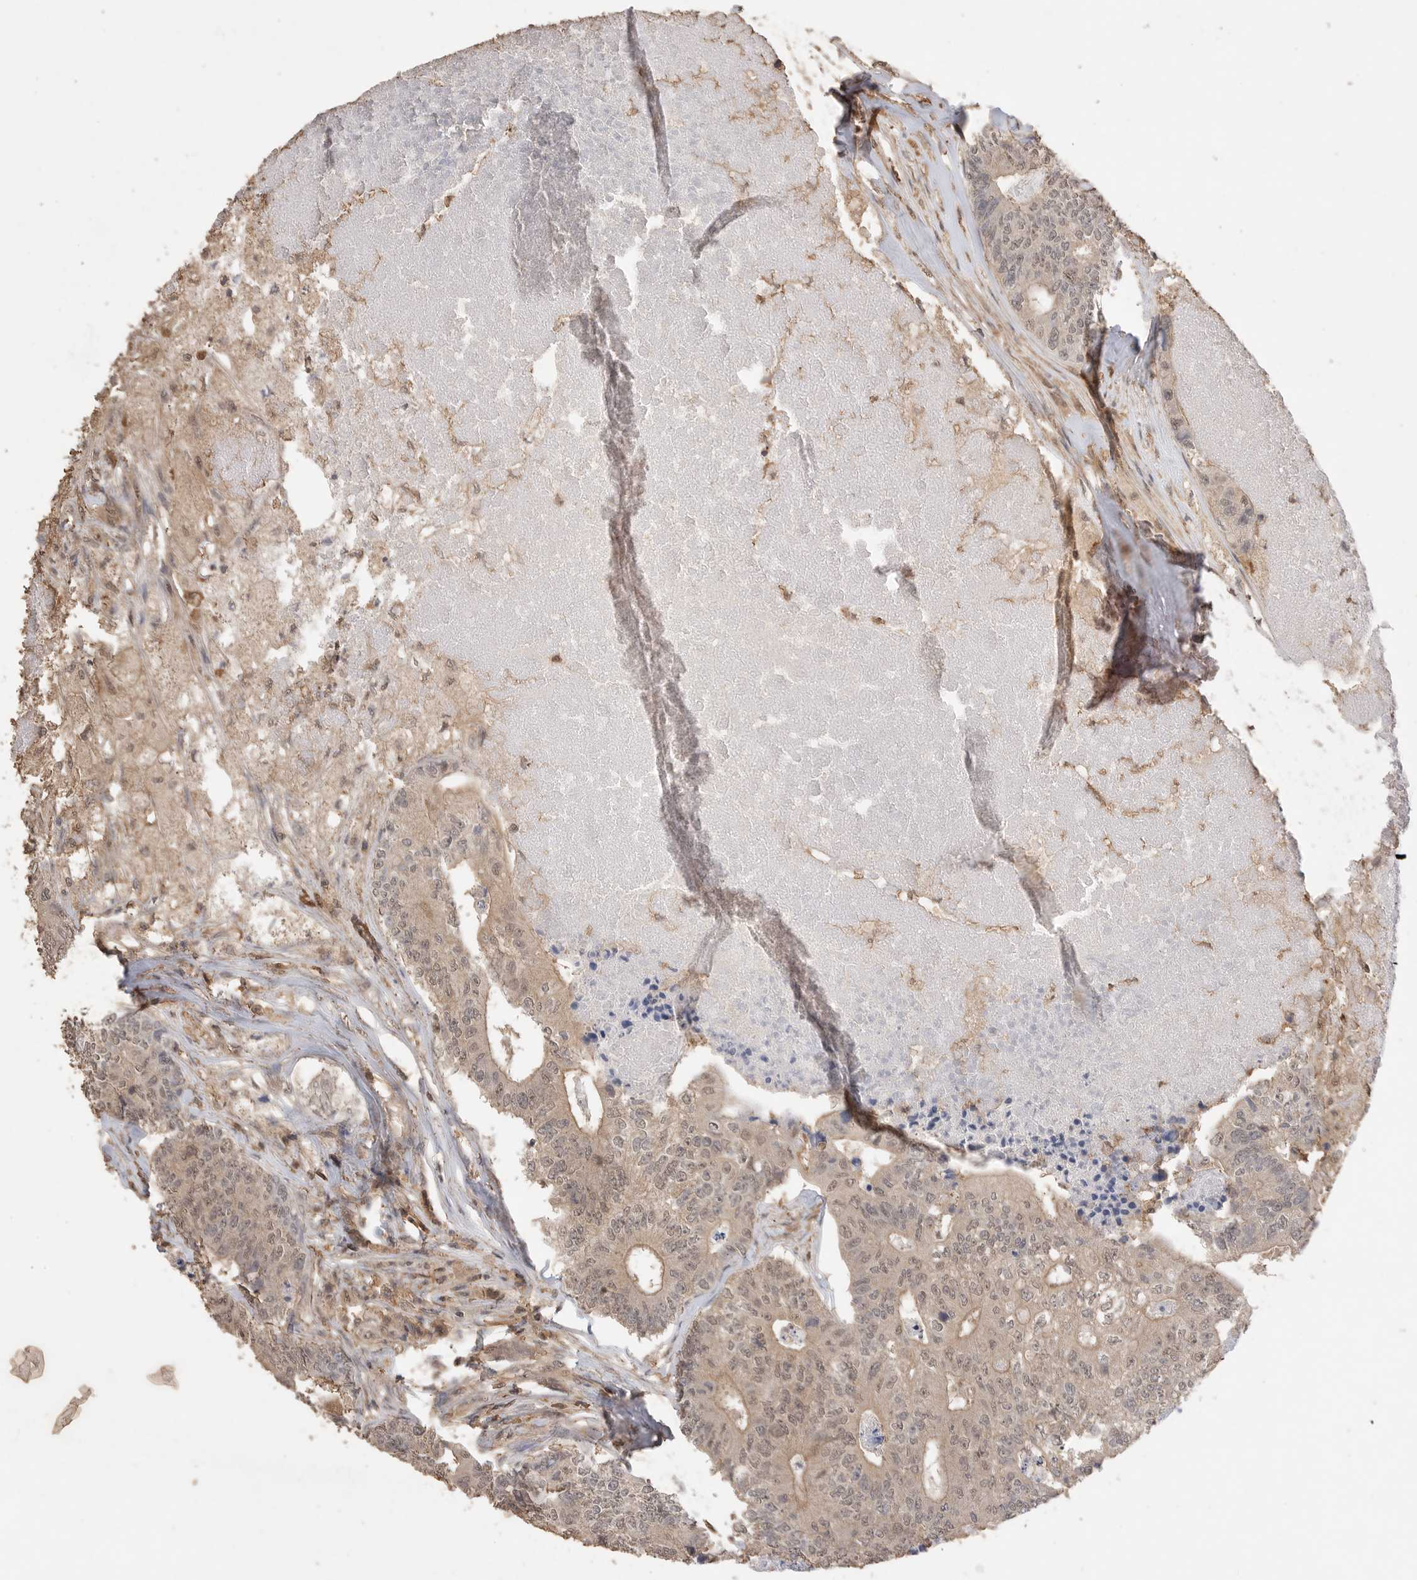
{"staining": {"intensity": "weak", "quantity": ">75%", "location": "cytoplasmic/membranous,nuclear"}, "tissue": "colorectal cancer", "cell_type": "Tumor cells", "image_type": "cancer", "snomed": [{"axis": "morphology", "description": "Adenocarcinoma, NOS"}, {"axis": "topography", "description": "Colon"}], "caption": "Immunohistochemical staining of human colorectal adenocarcinoma reveals low levels of weak cytoplasmic/membranous and nuclear protein staining in approximately >75% of tumor cells.", "gene": "MAP2K1", "patient": {"sex": "female", "age": 67}}